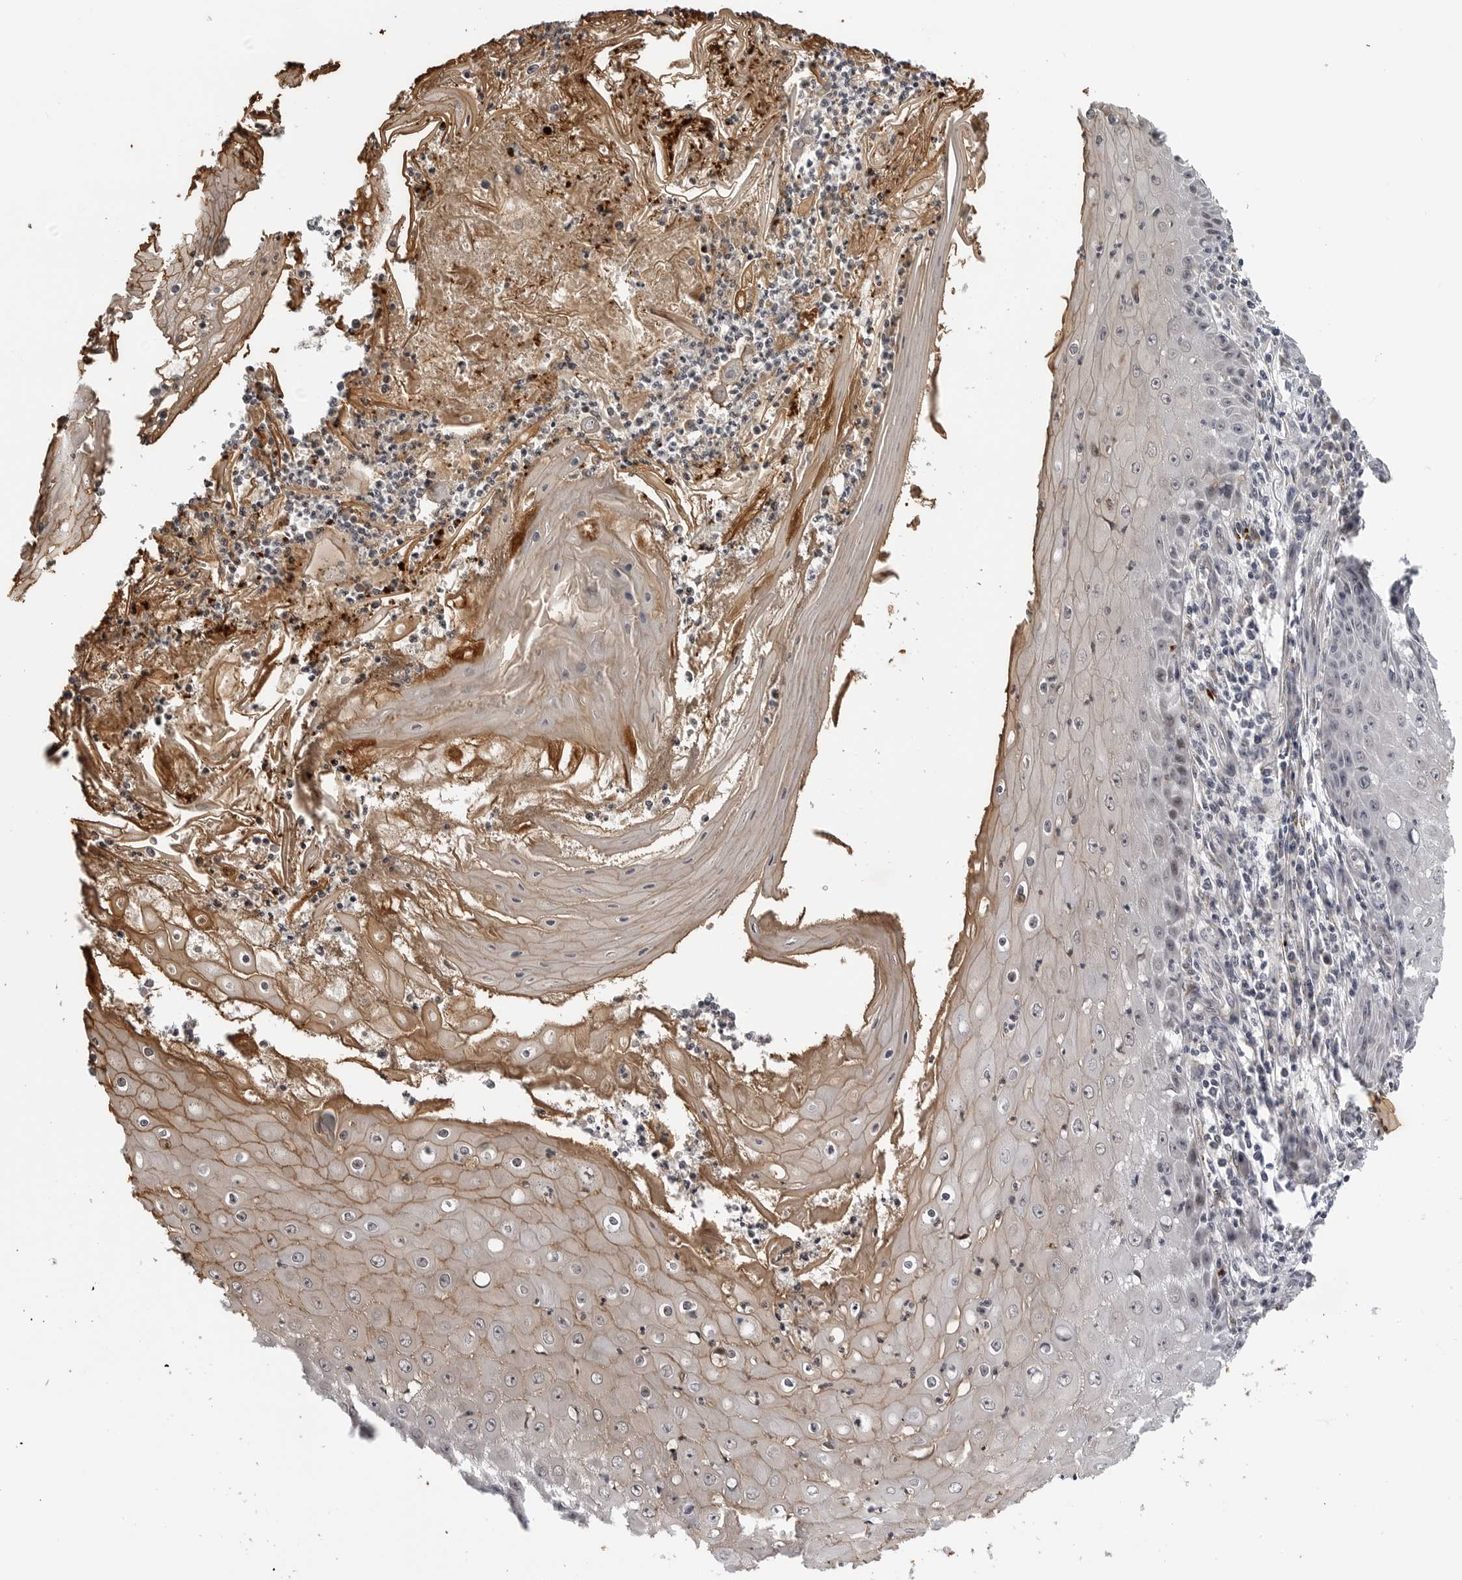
{"staining": {"intensity": "weak", "quantity": "25%-75%", "location": "cytoplasmic/membranous"}, "tissue": "skin cancer", "cell_type": "Tumor cells", "image_type": "cancer", "snomed": [{"axis": "morphology", "description": "Squamous cell carcinoma, NOS"}, {"axis": "topography", "description": "Skin"}], "caption": "The image demonstrates a brown stain indicating the presence of a protein in the cytoplasmic/membranous of tumor cells in squamous cell carcinoma (skin).", "gene": "KIAA1614", "patient": {"sex": "female", "age": 73}}